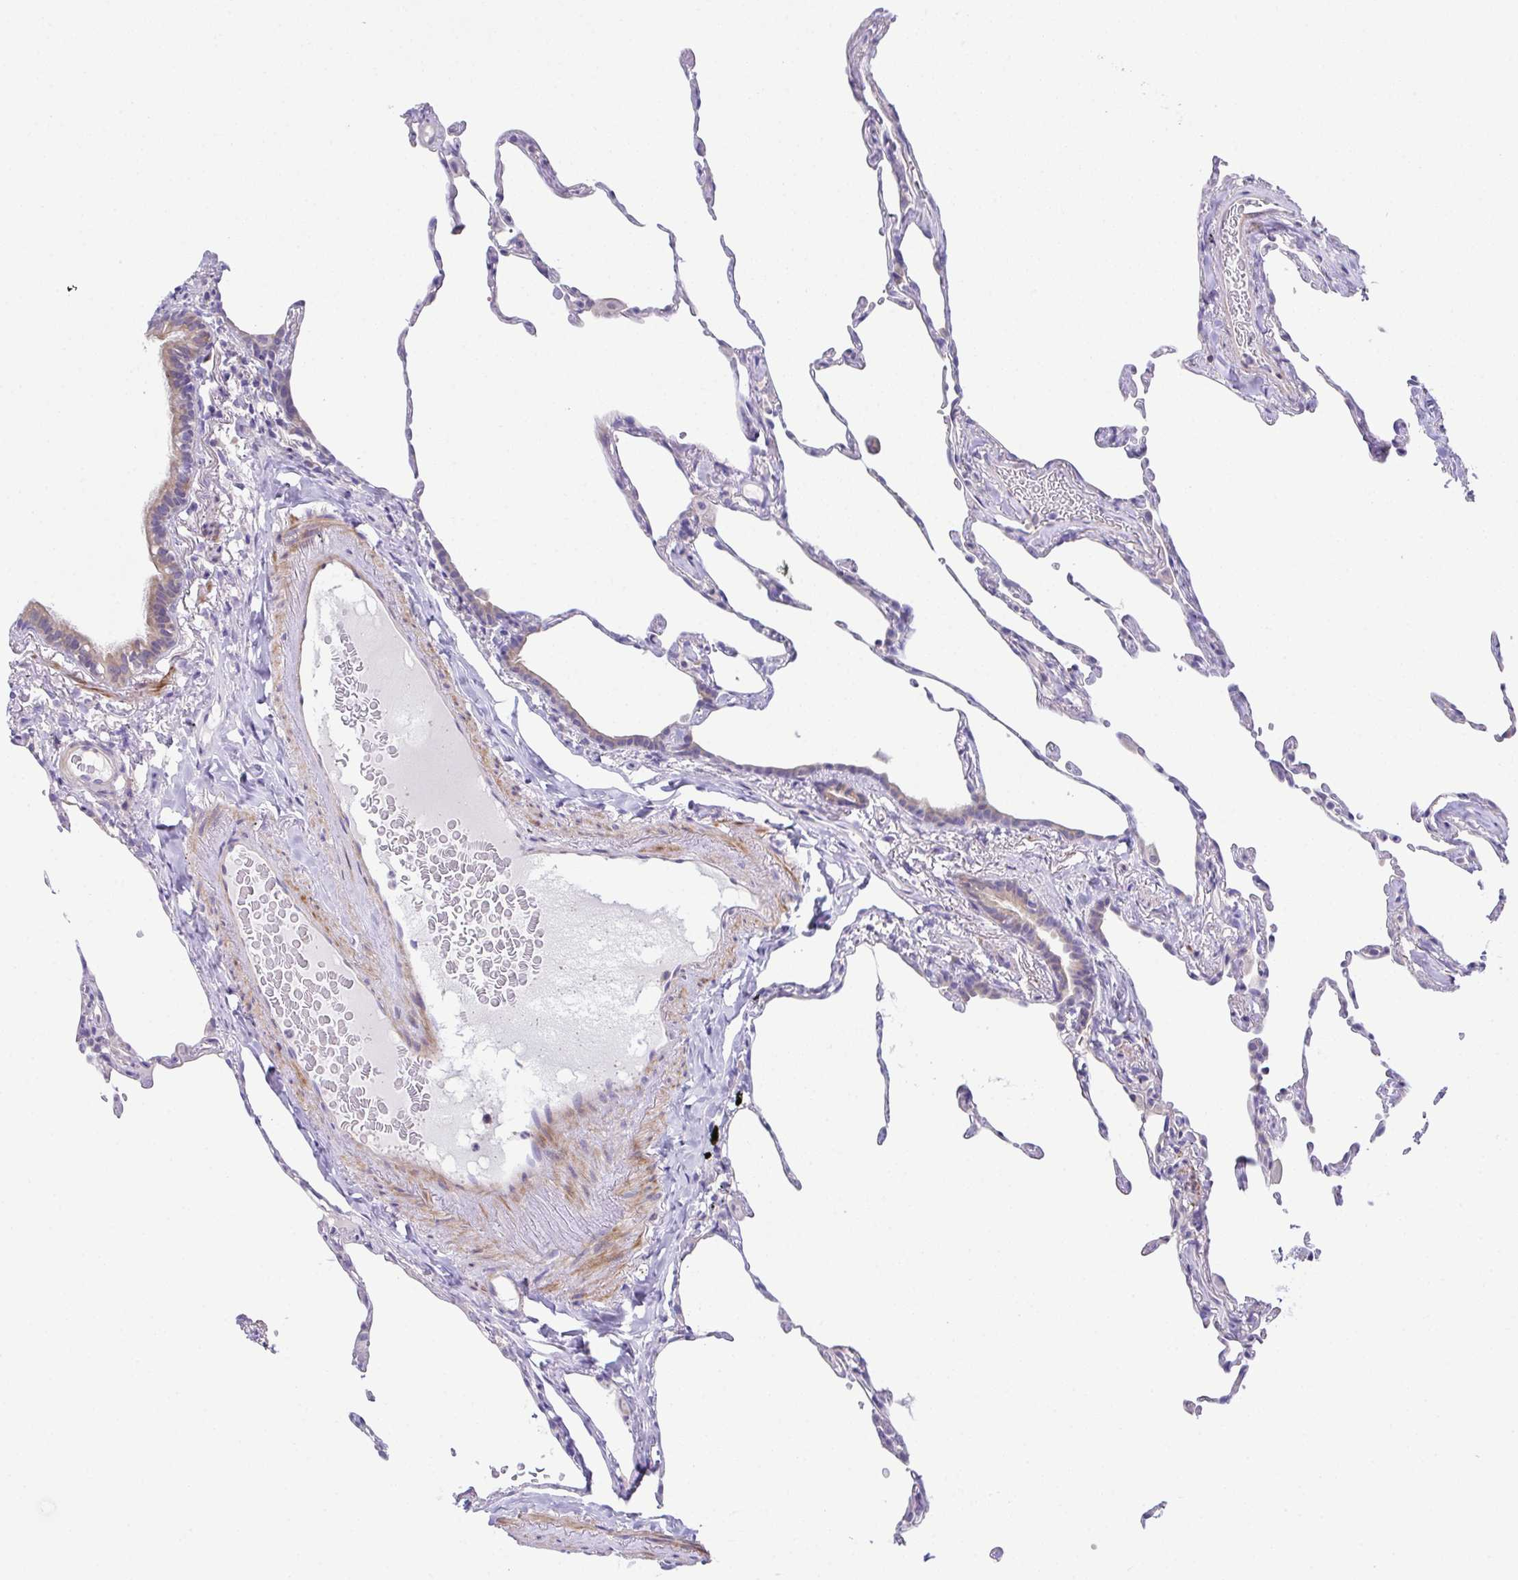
{"staining": {"intensity": "negative", "quantity": "none", "location": "none"}, "tissue": "lung", "cell_type": "Alveolar cells", "image_type": "normal", "snomed": [{"axis": "morphology", "description": "Normal tissue, NOS"}, {"axis": "topography", "description": "Lung"}], "caption": "This is a micrograph of immunohistochemistry (IHC) staining of unremarkable lung, which shows no positivity in alveolar cells.", "gene": "CFAP97D1", "patient": {"sex": "female", "age": 57}}